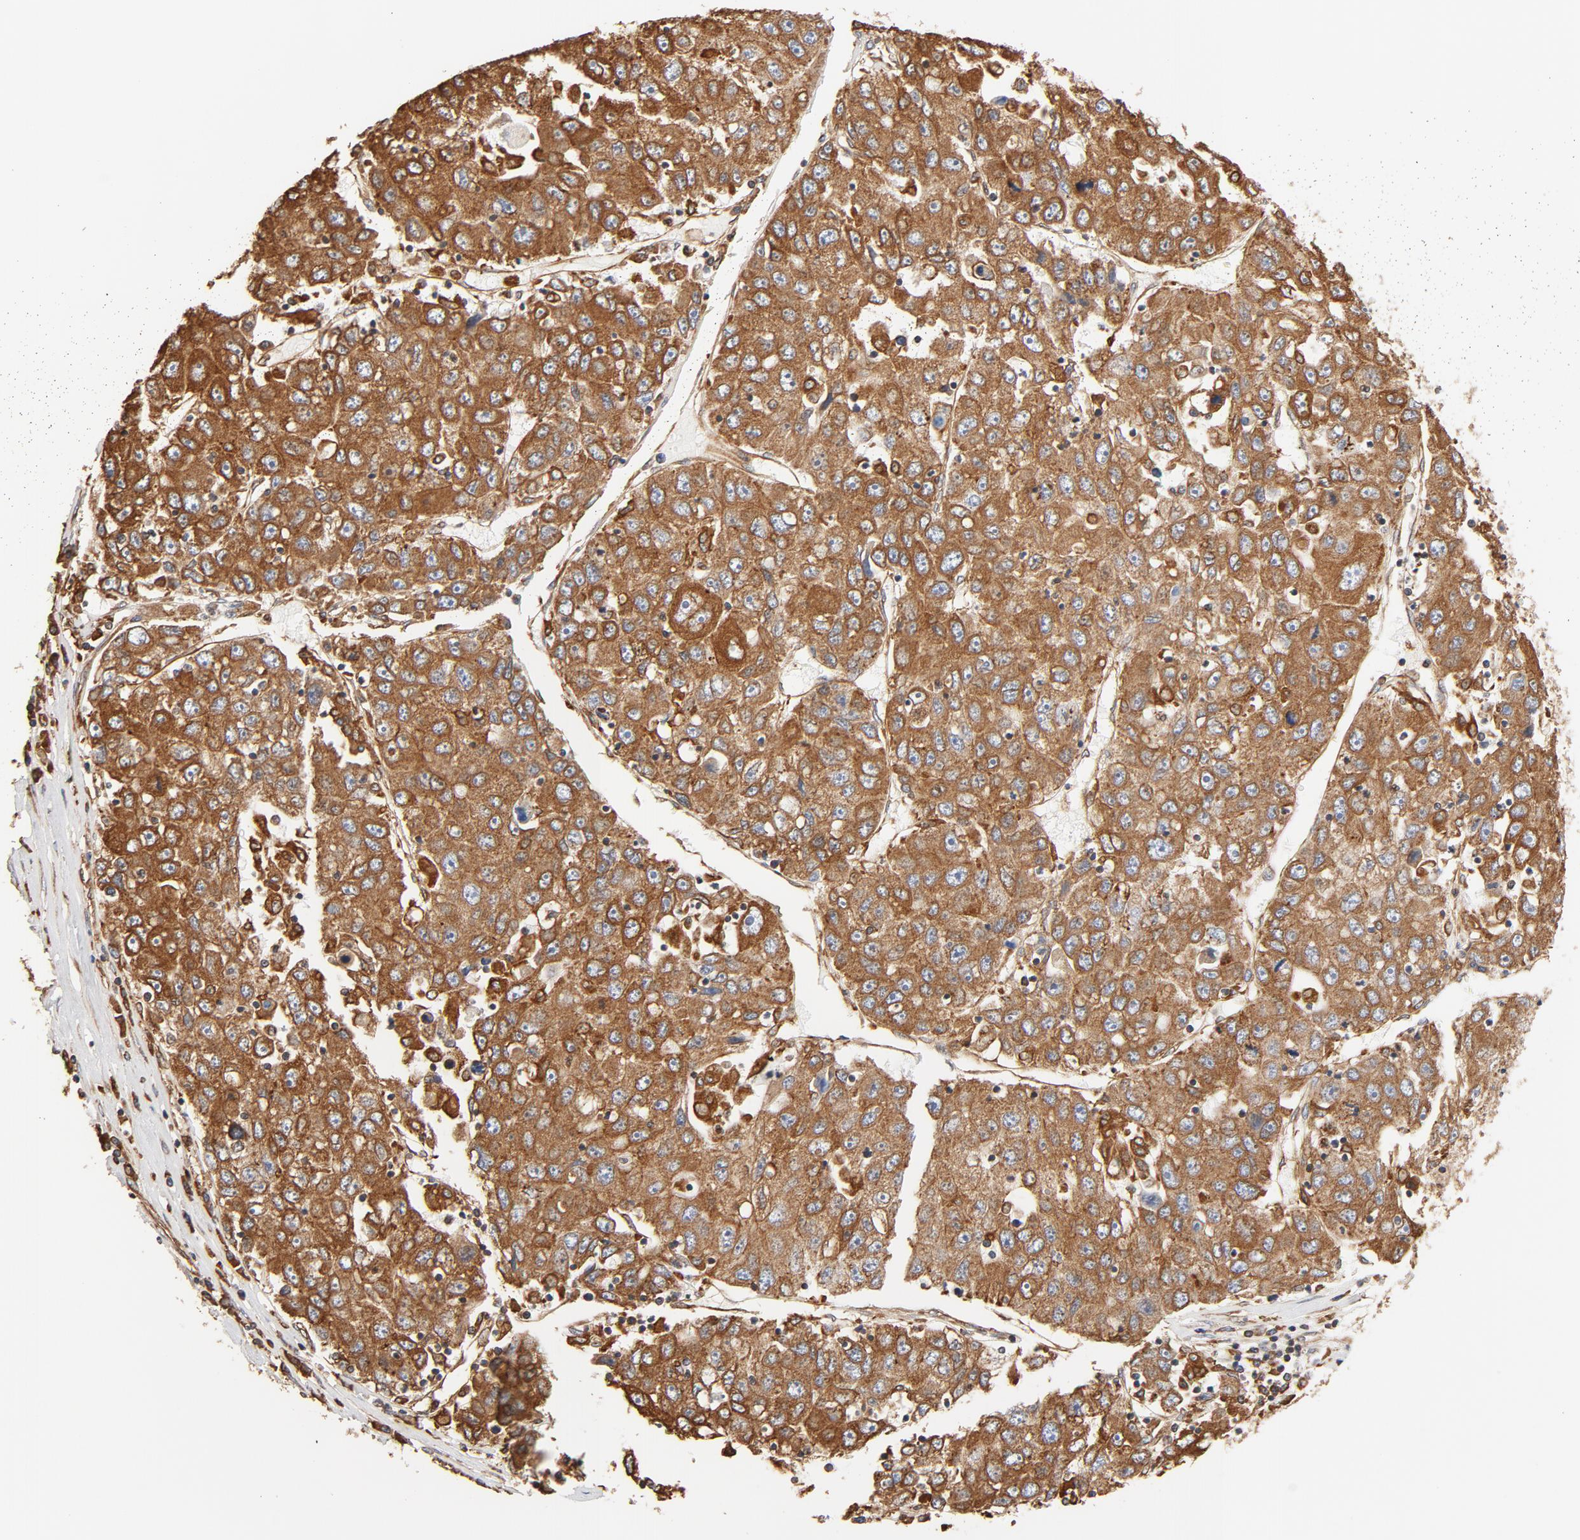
{"staining": {"intensity": "strong", "quantity": ">75%", "location": "cytoplasmic/membranous"}, "tissue": "liver cancer", "cell_type": "Tumor cells", "image_type": "cancer", "snomed": [{"axis": "morphology", "description": "Carcinoma, Hepatocellular, NOS"}, {"axis": "topography", "description": "Liver"}], "caption": "Immunohistochemical staining of liver hepatocellular carcinoma exhibits high levels of strong cytoplasmic/membranous expression in about >75% of tumor cells. (DAB (3,3'-diaminobenzidine) = brown stain, brightfield microscopy at high magnification).", "gene": "BCAP31", "patient": {"sex": "male", "age": 49}}